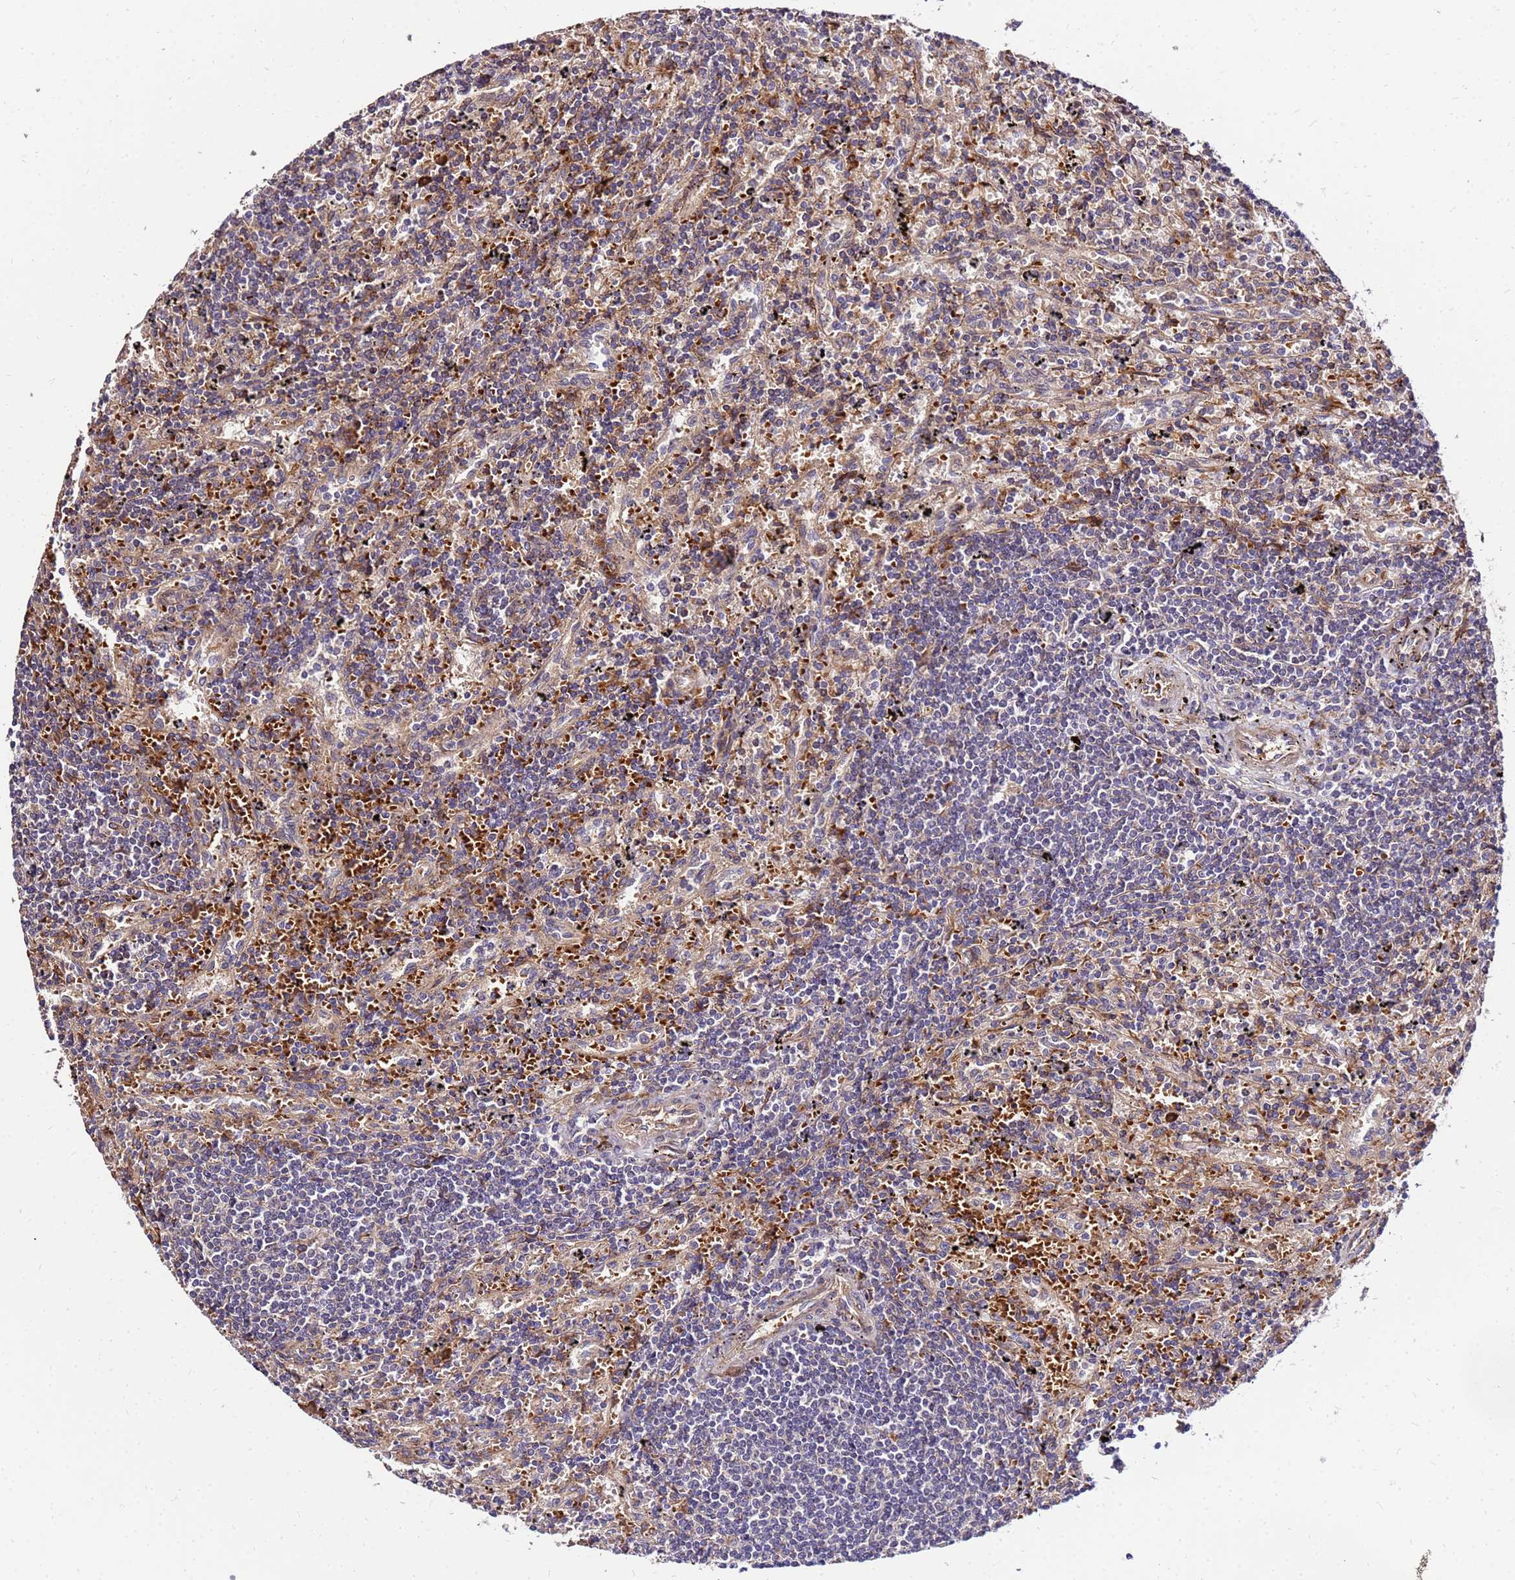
{"staining": {"intensity": "negative", "quantity": "none", "location": "none"}, "tissue": "lymphoma", "cell_type": "Tumor cells", "image_type": "cancer", "snomed": [{"axis": "morphology", "description": "Malignant lymphoma, non-Hodgkin's type, Low grade"}, {"axis": "topography", "description": "Spleen"}], "caption": "This is an immunohistochemistry (IHC) histopathology image of human lymphoma. There is no positivity in tumor cells.", "gene": "WWC2", "patient": {"sex": "male", "age": 76}}